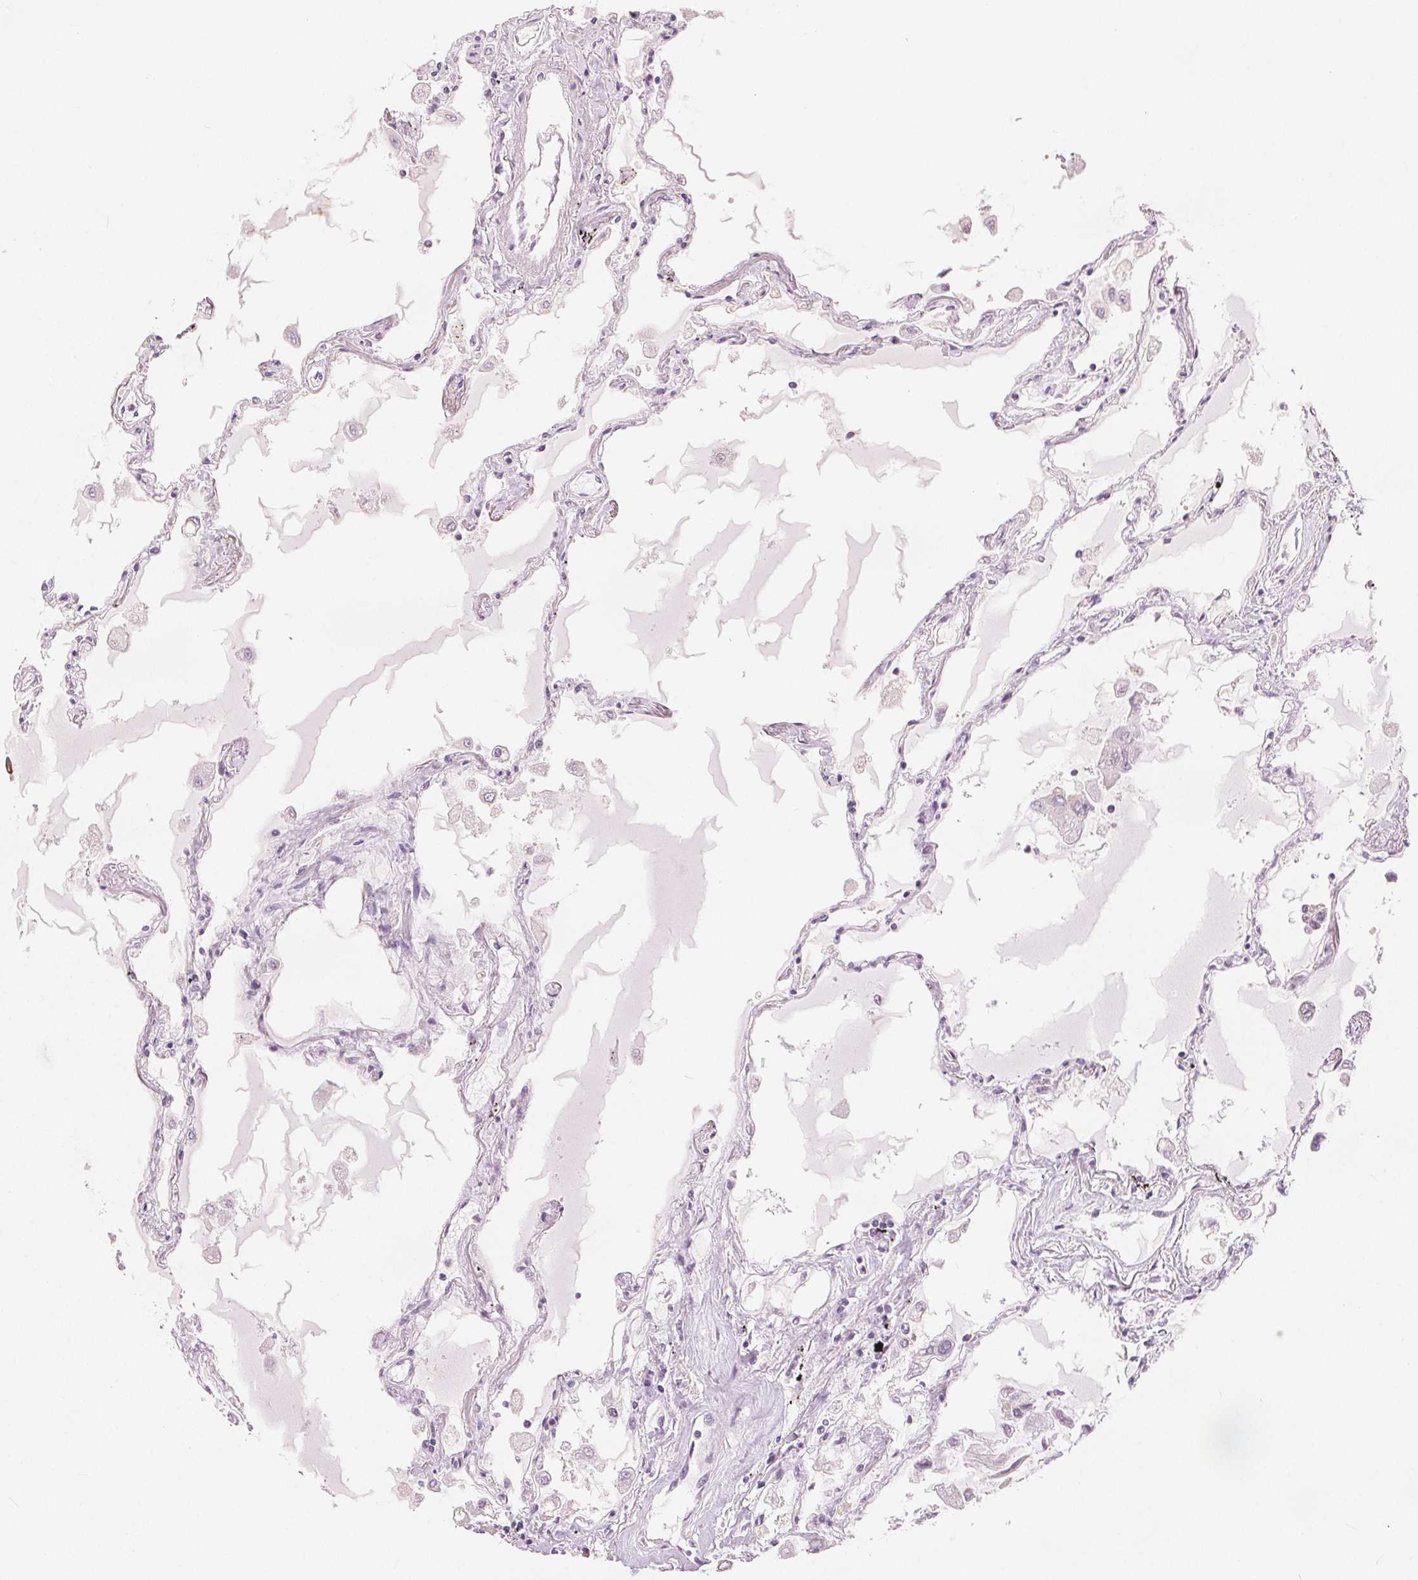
{"staining": {"intensity": "negative", "quantity": "none", "location": "none"}, "tissue": "lung", "cell_type": "Alveolar cells", "image_type": "normal", "snomed": [{"axis": "morphology", "description": "Normal tissue, NOS"}, {"axis": "morphology", "description": "Adenocarcinoma, NOS"}, {"axis": "topography", "description": "Cartilage tissue"}, {"axis": "topography", "description": "Lung"}], "caption": "DAB immunohistochemical staining of unremarkable lung exhibits no significant positivity in alveolar cells. (DAB (3,3'-diaminobenzidine) immunohistochemistry (IHC), high magnification).", "gene": "CA12", "patient": {"sex": "female", "age": 67}}